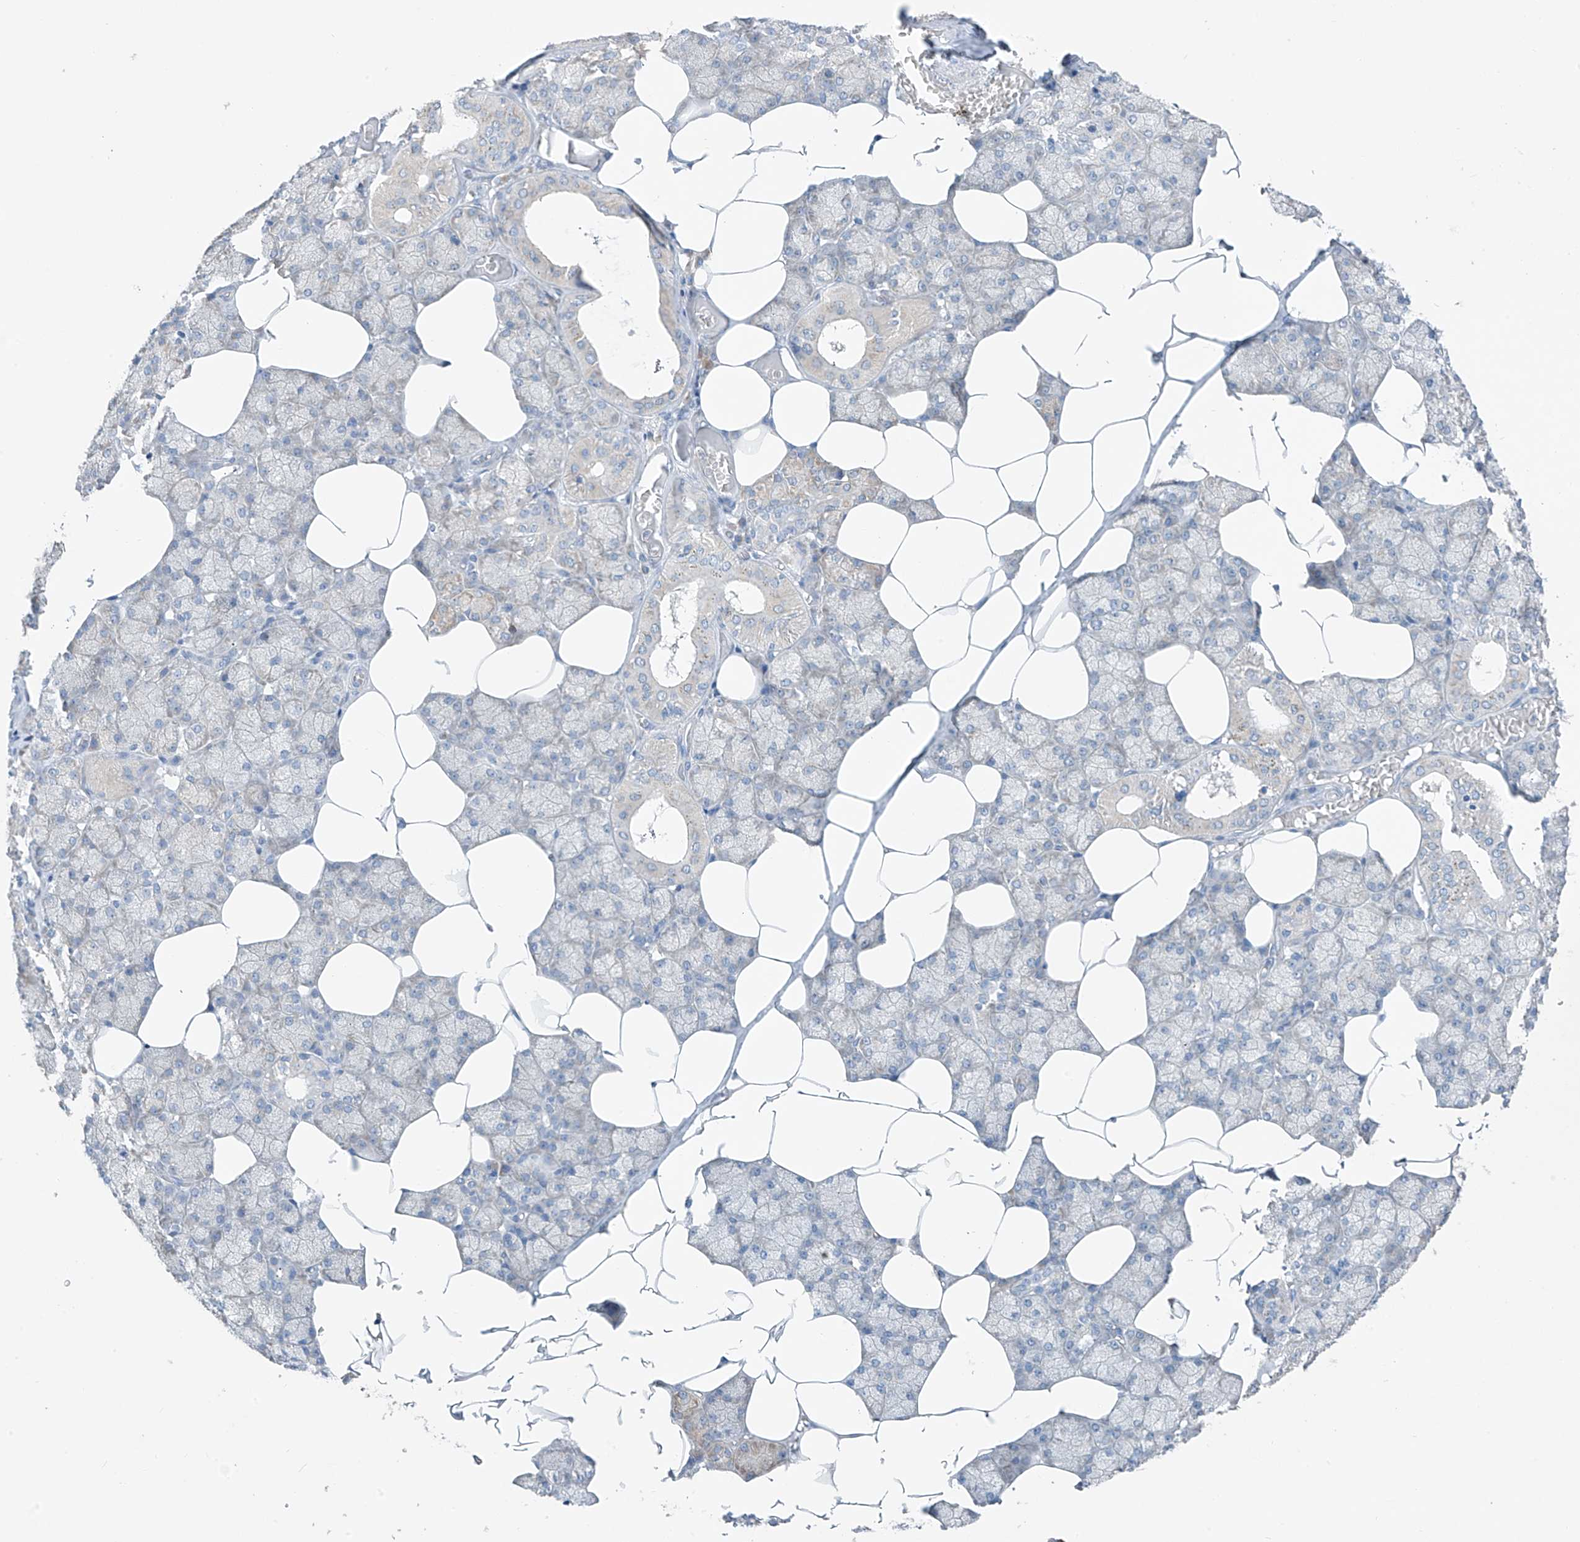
{"staining": {"intensity": "moderate", "quantity": "<25%", "location": "cytoplasmic/membranous"}, "tissue": "salivary gland", "cell_type": "Glandular cells", "image_type": "normal", "snomed": [{"axis": "morphology", "description": "Normal tissue, NOS"}, {"axis": "topography", "description": "Salivary gland"}], "caption": "A high-resolution micrograph shows immunohistochemistry staining of benign salivary gland, which exhibits moderate cytoplasmic/membranous staining in about <25% of glandular cells. (Stains: DAB (3,3'-diaminobenzidine) in brown, nuclei in blue, Microscopy: brightfield microscopy at high magnification).", "gene": "RPL4", "patient": {"sex": "male", "age": 62}}